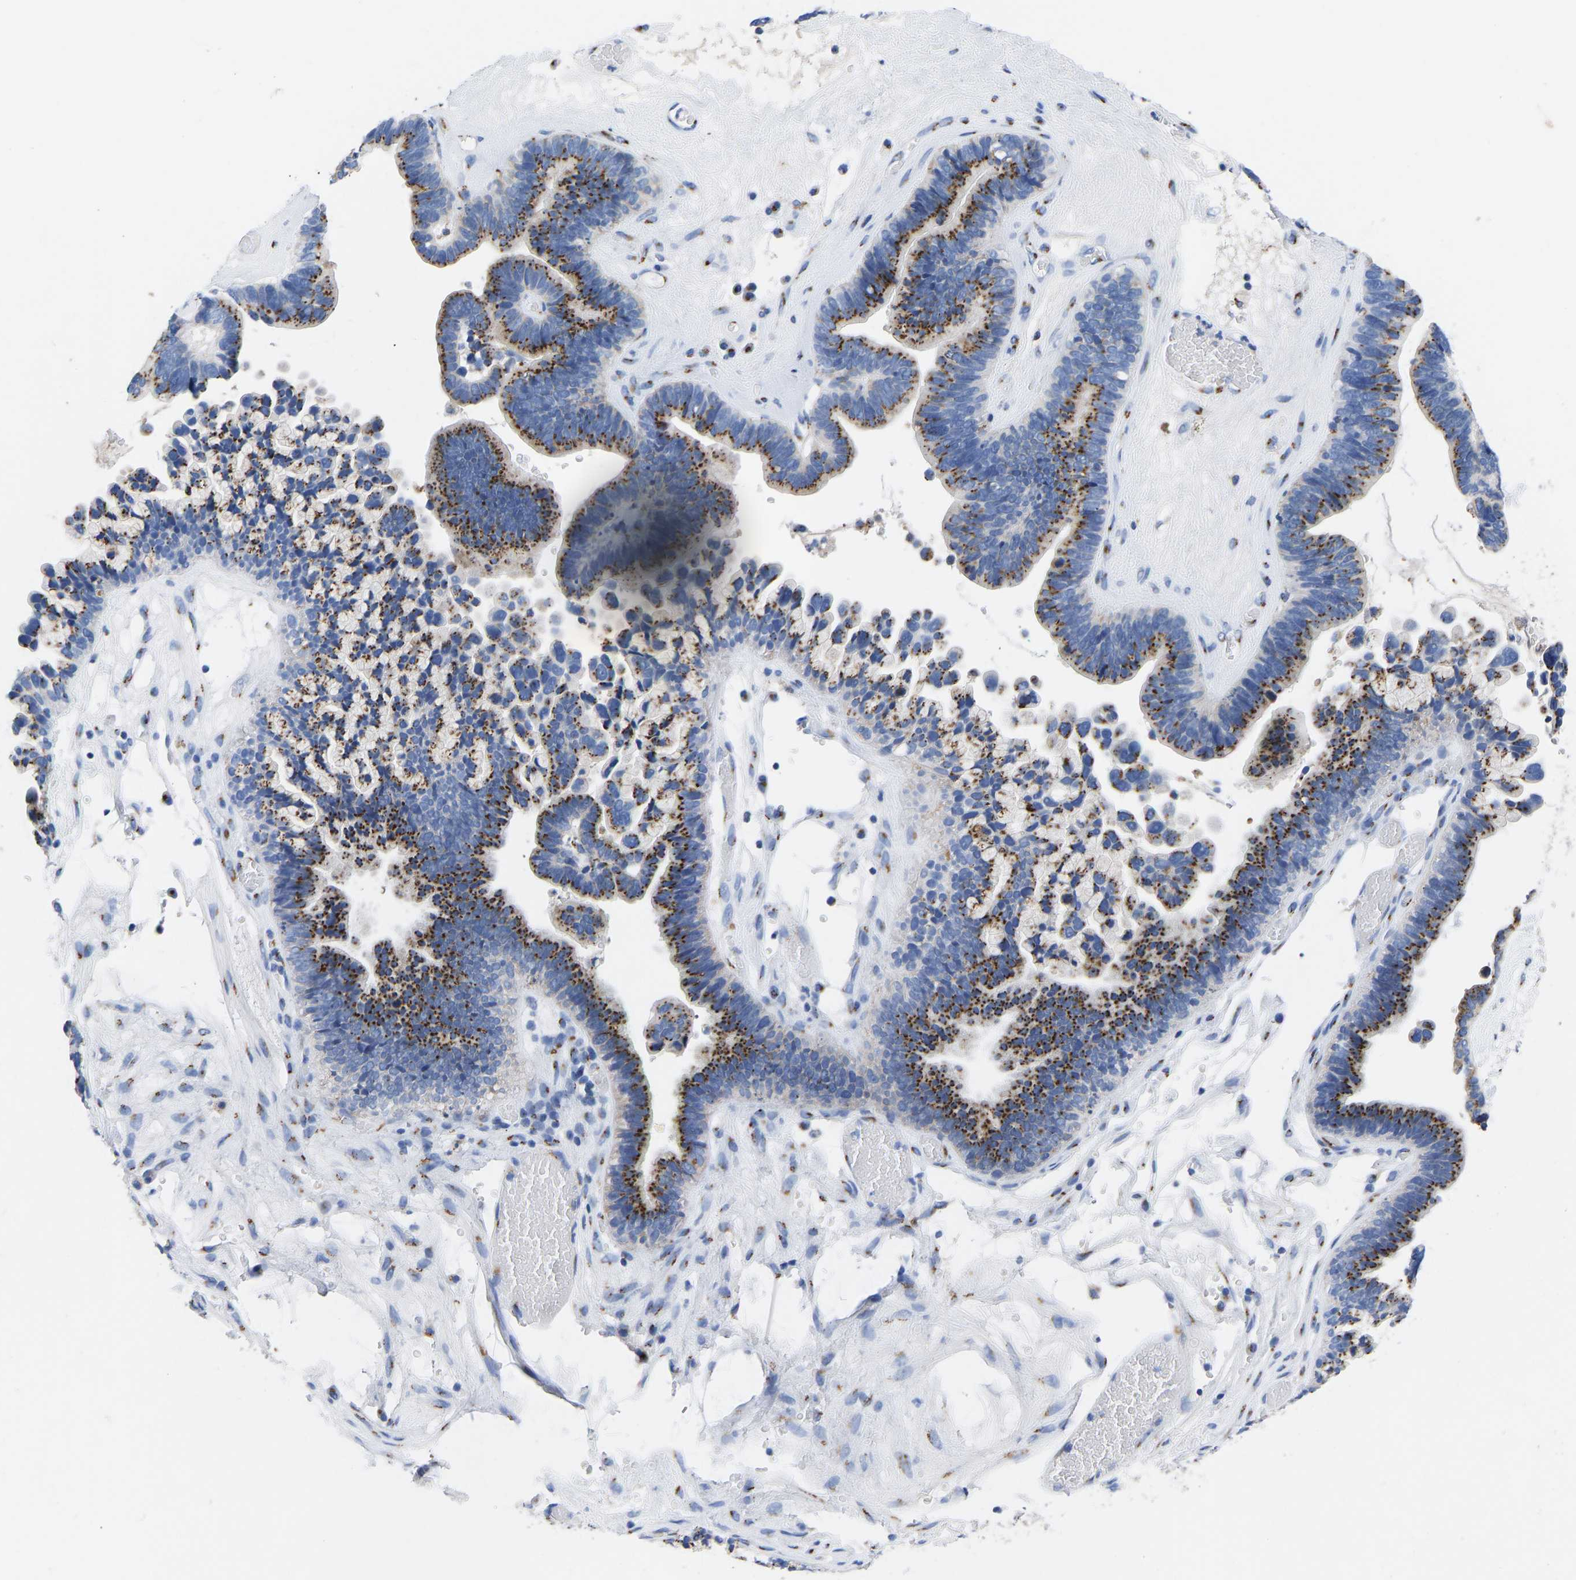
{"staining": {"intensity": "strong", "quantity": ">75%", "location": "cytoplasmic/membranous"}, "tissue": "ovarian cancer", "cell_type": "Tumor cells", "image_type": "cancer", "snomed": [{"axis": "morphology", "description": "Cystadenocarcinoma, serous, NOS"}, {"axis": "topography", "description": "Ovary"}], "caption": "DAB (3,3'-diaminobenzidine) immunohistochemical staining of ovarian cancer (serous cystadenocarcinoma) demonstrates strong cytoplasmic/membranous protein positivity in about >75% of tumor cells.", "gene": "TMEM87A", "patient": {"sex": "female", "age": 56}}